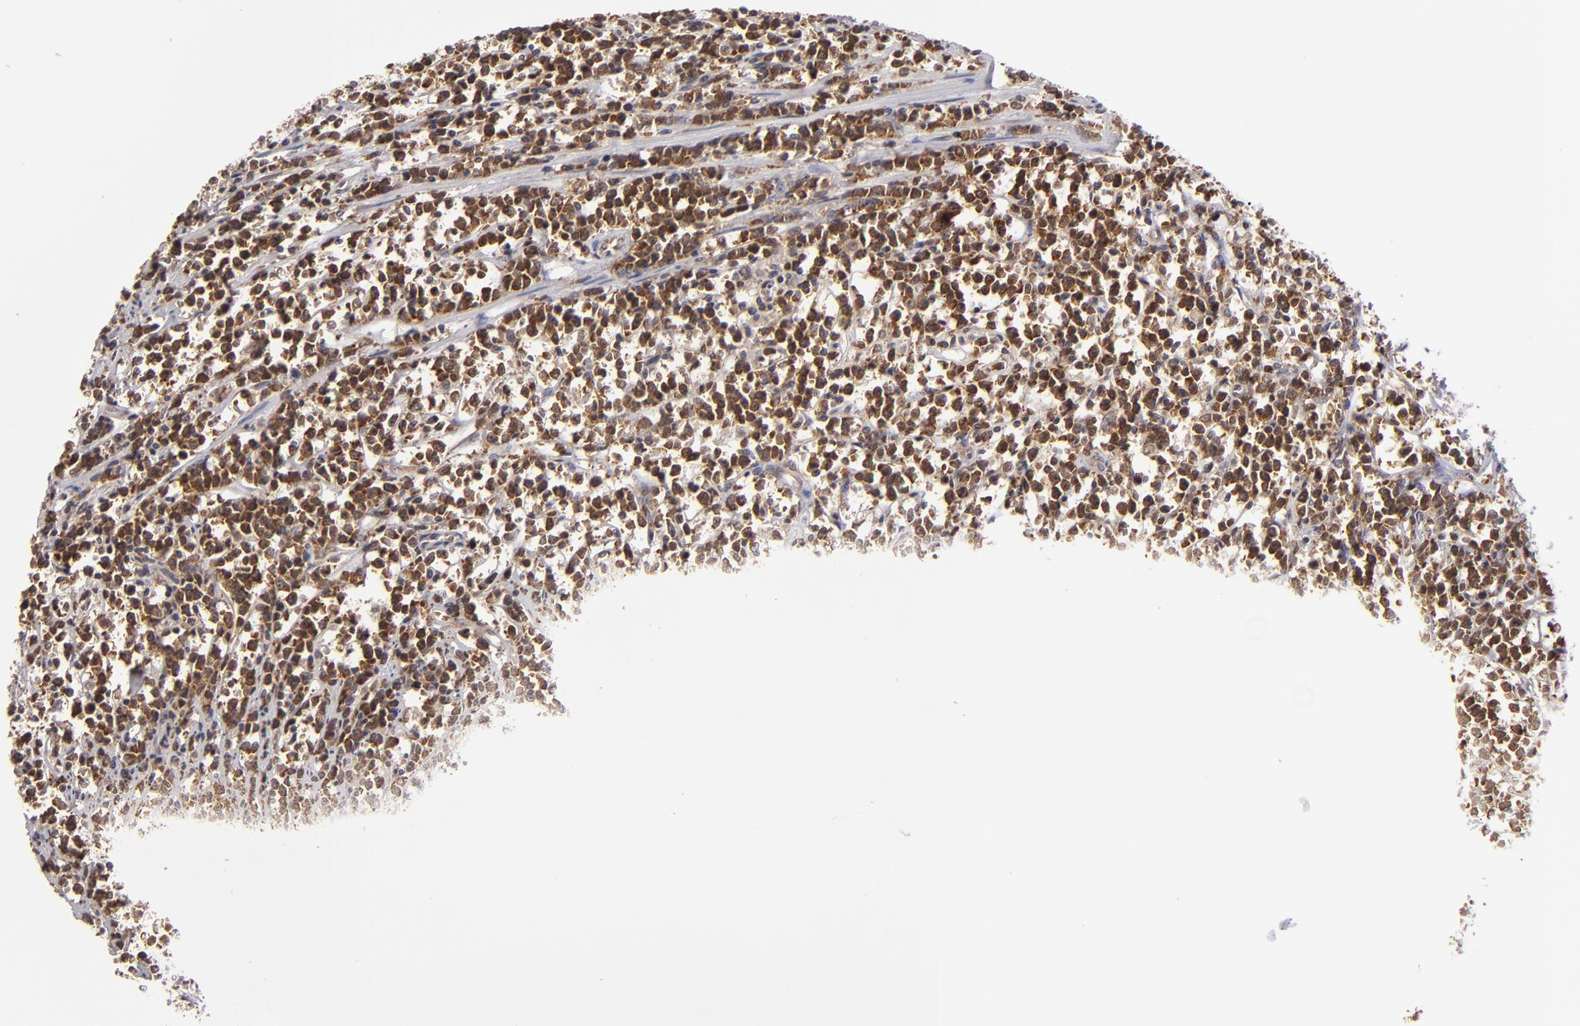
{"staining": {"intensity": "strong", "quantity": ">75%", "location": "cytoplasmic/membranous"}, "tissue": "lymphoma", "cell_type": "Tumor cells", "image_type": "cancer", "snomed": [{"axis": "morphology", "description": "Malignant lymphoma, non-Hodgkin's type, High grade"}, {"axis": "topography", "description": "Small intestine"}, {"axis": "topography", "description": "Colon"}], "caption": "The immunohistochemical stain highlights strong cytoplasmic/membranous positivity in tumor cells of high-grade malignant lymphoma, non-Hodgkin's type tissue.", "gene": "MAPK3", "patient": {"sex": "male", "age": 8}}